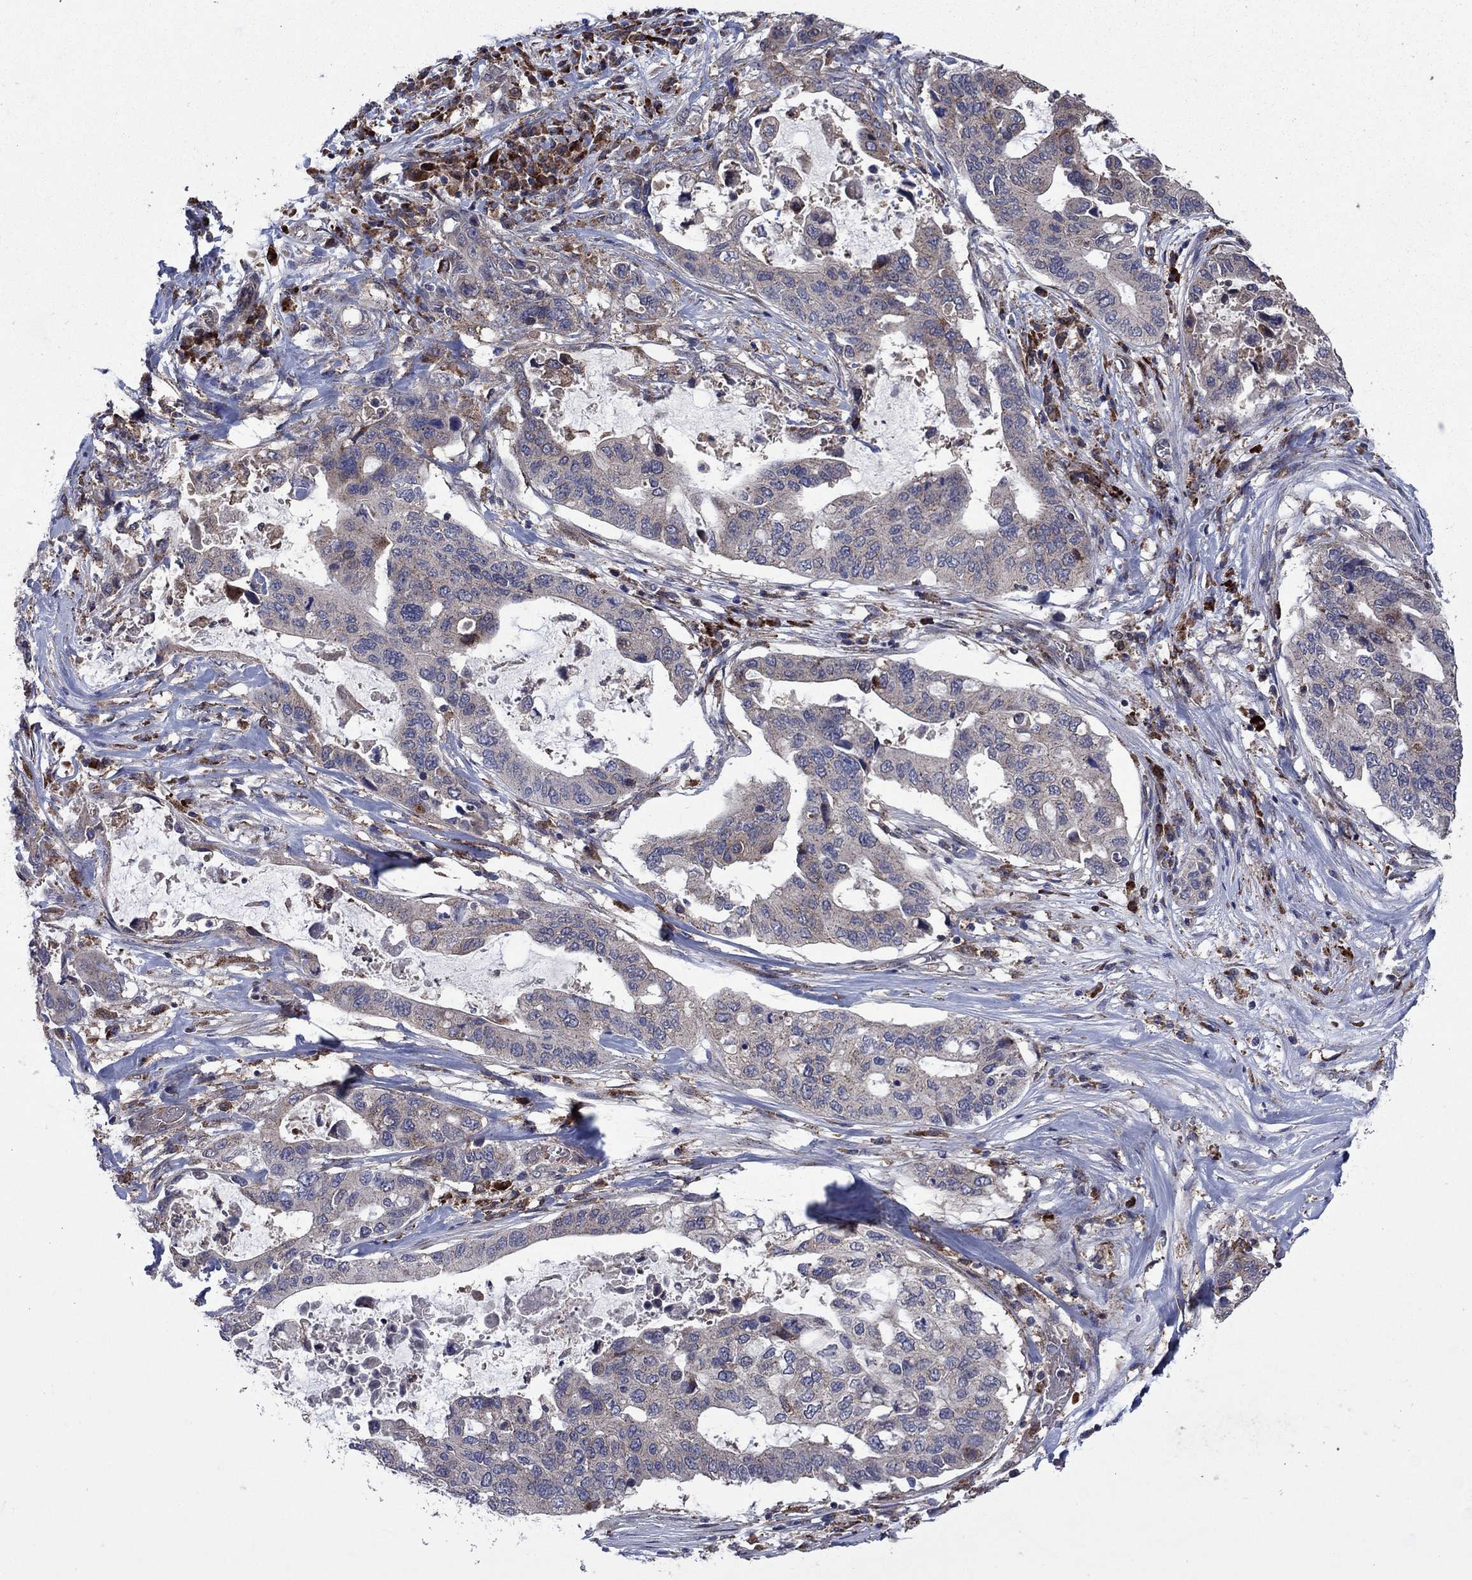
{"staining": {"intensity": "weak", "quantity": "25%-75%", "location": "cytoplasmic/membranous"}, "tissue": "stomach cancer", "cell_type": "Tumor cells", "image_type": "cancer", "snomed": [{"axis": "morphology", "description": "Adenocarcinoma, NOS"}, {"axis": "topography", "description": "Stomach"}], "caption": "There is low levels of weak cytoplasmic/membranous positivity in tumor cells of stomach cancer, as demonstrated by immunohistochemical staining (brown color).", "gene": "MEA1", "patient": {"sex": "male", "age": 54}}